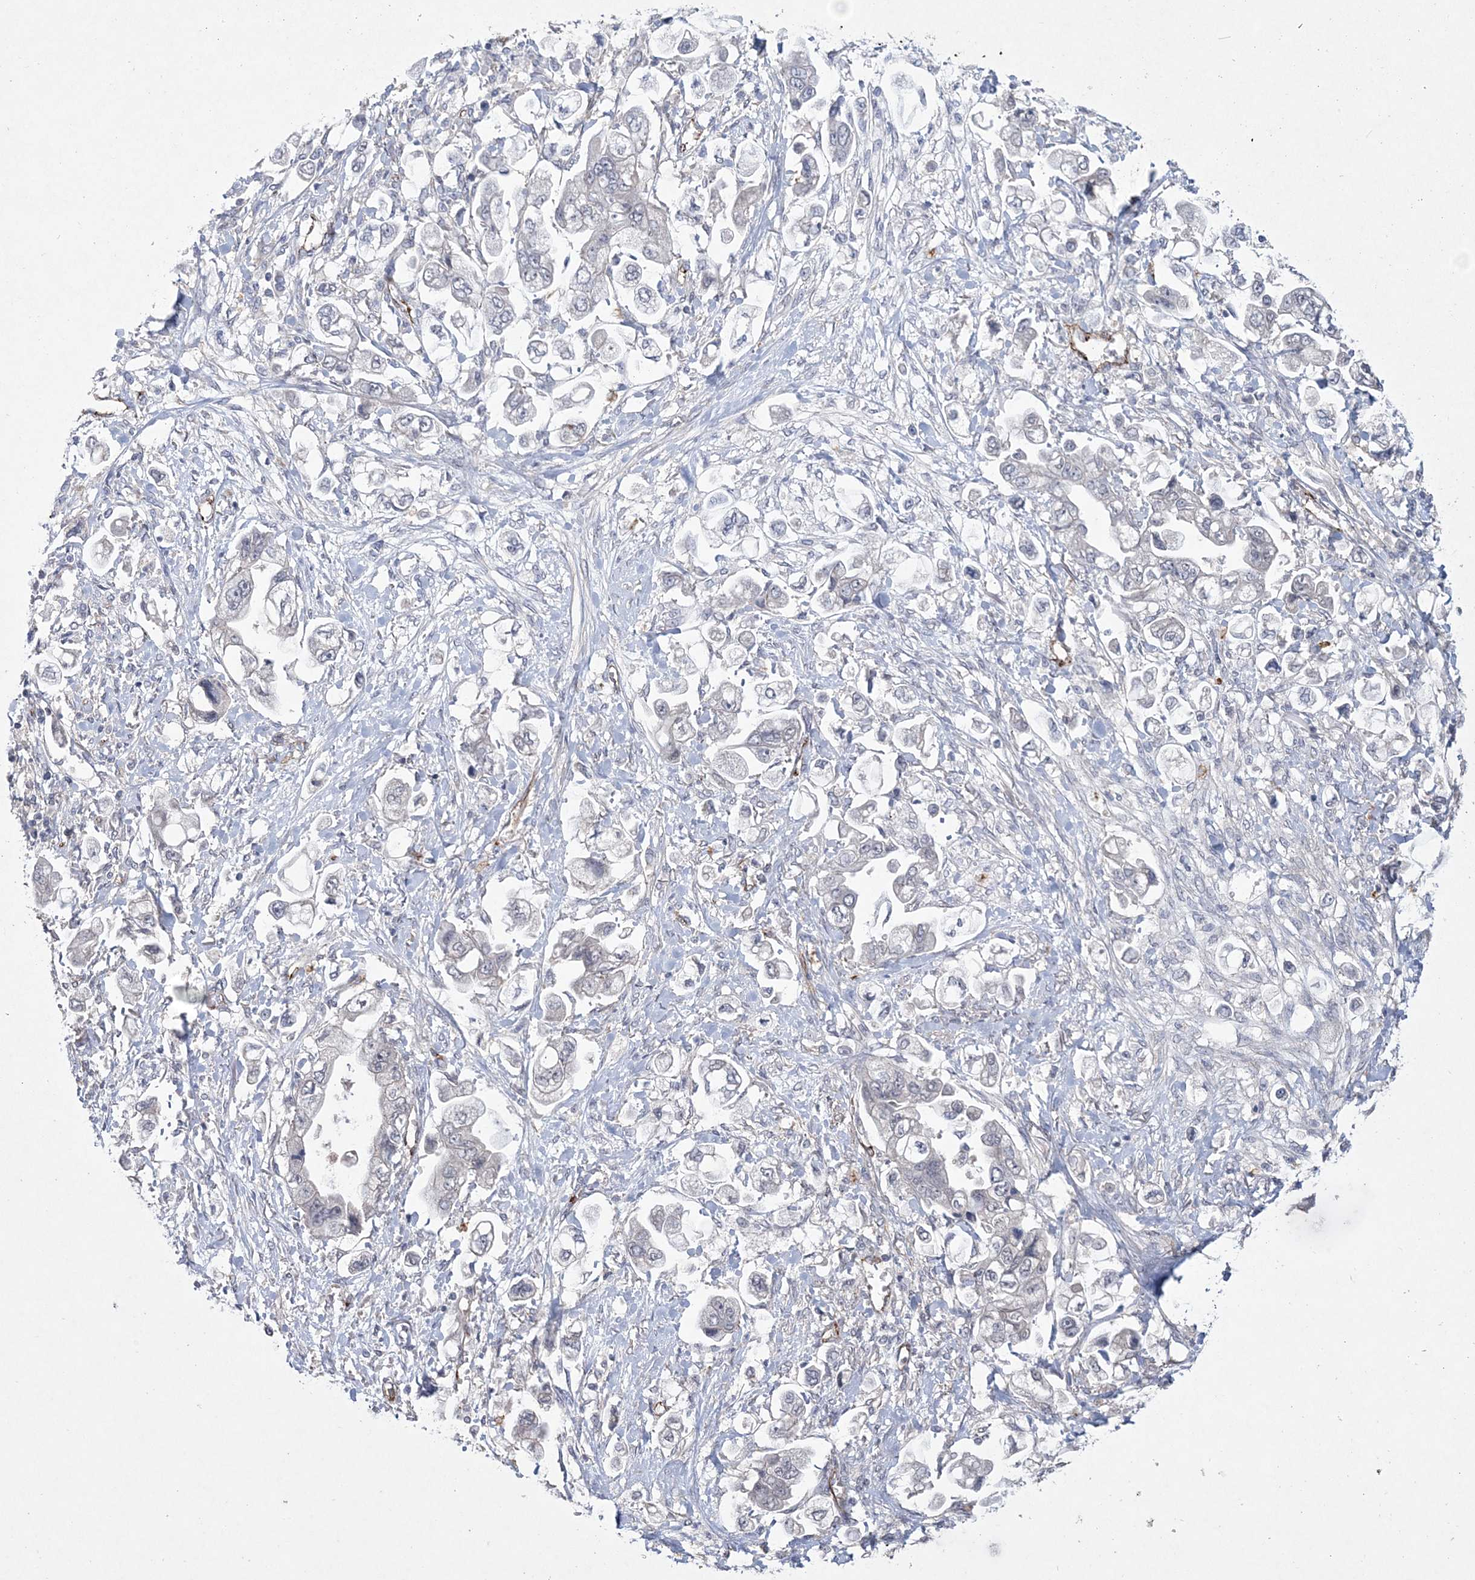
{"staining": {"intensity": "negative", "quantity": "none", "location": "none"}, "tissue": "stomach cancer", "cell_type": "Tumor cells", "image_type": "cancer", "snomed": [{"axis": "morphology", "description": "Adenocarcinoma, NOS"}, {"axis": "topography", "description": "Stomach"}], "caption": "DAB (3,3'-diaminobenzidine) immunohistochemical staining of human stomach adenocarcinoma reveals no significant positivity in tumor cells.", "gene": "DPCD", "patient": {"sex": "male", "age": 62}}